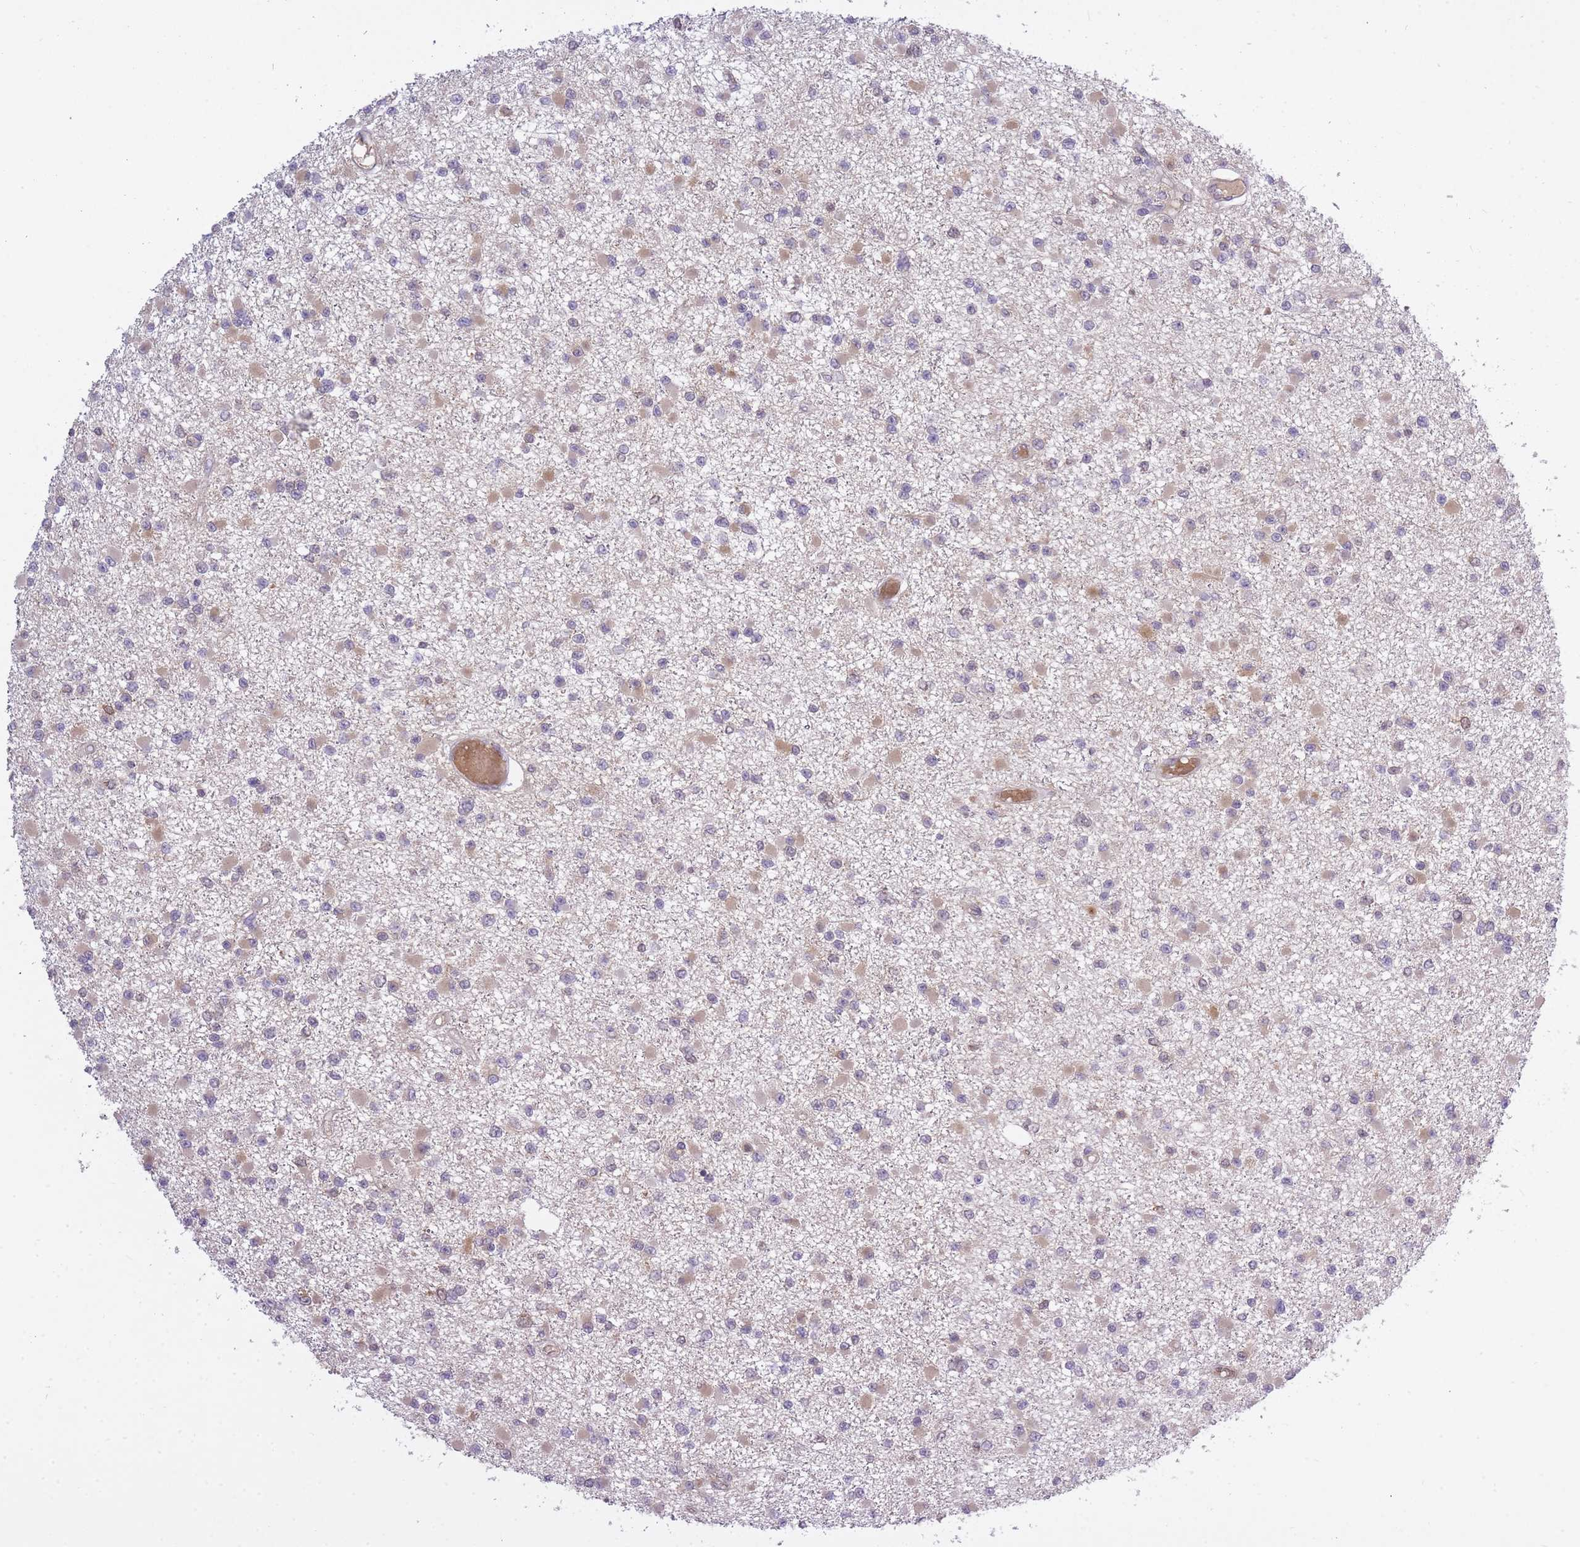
{"staining": {"intensity": "weak", "quantity": "25%-75%", "location": "cytoplasmic/membranous"}, "tissue": "glioma", "cell_type": "Tumor cells", "image_type": "cancer", "snomed": [{"axis": "morphology", "description": "Glioma, malignant, Low grade"}, {"axis": "topography", "description": "Brain"}], "caption": "Weak cytoplasmic/membranous staining is identified in approximately 25%-75% of tumor cells in malignant glioma (low-grade).", "gene": "CXorf38", "patient": {"sex": "female", "age": 22}}